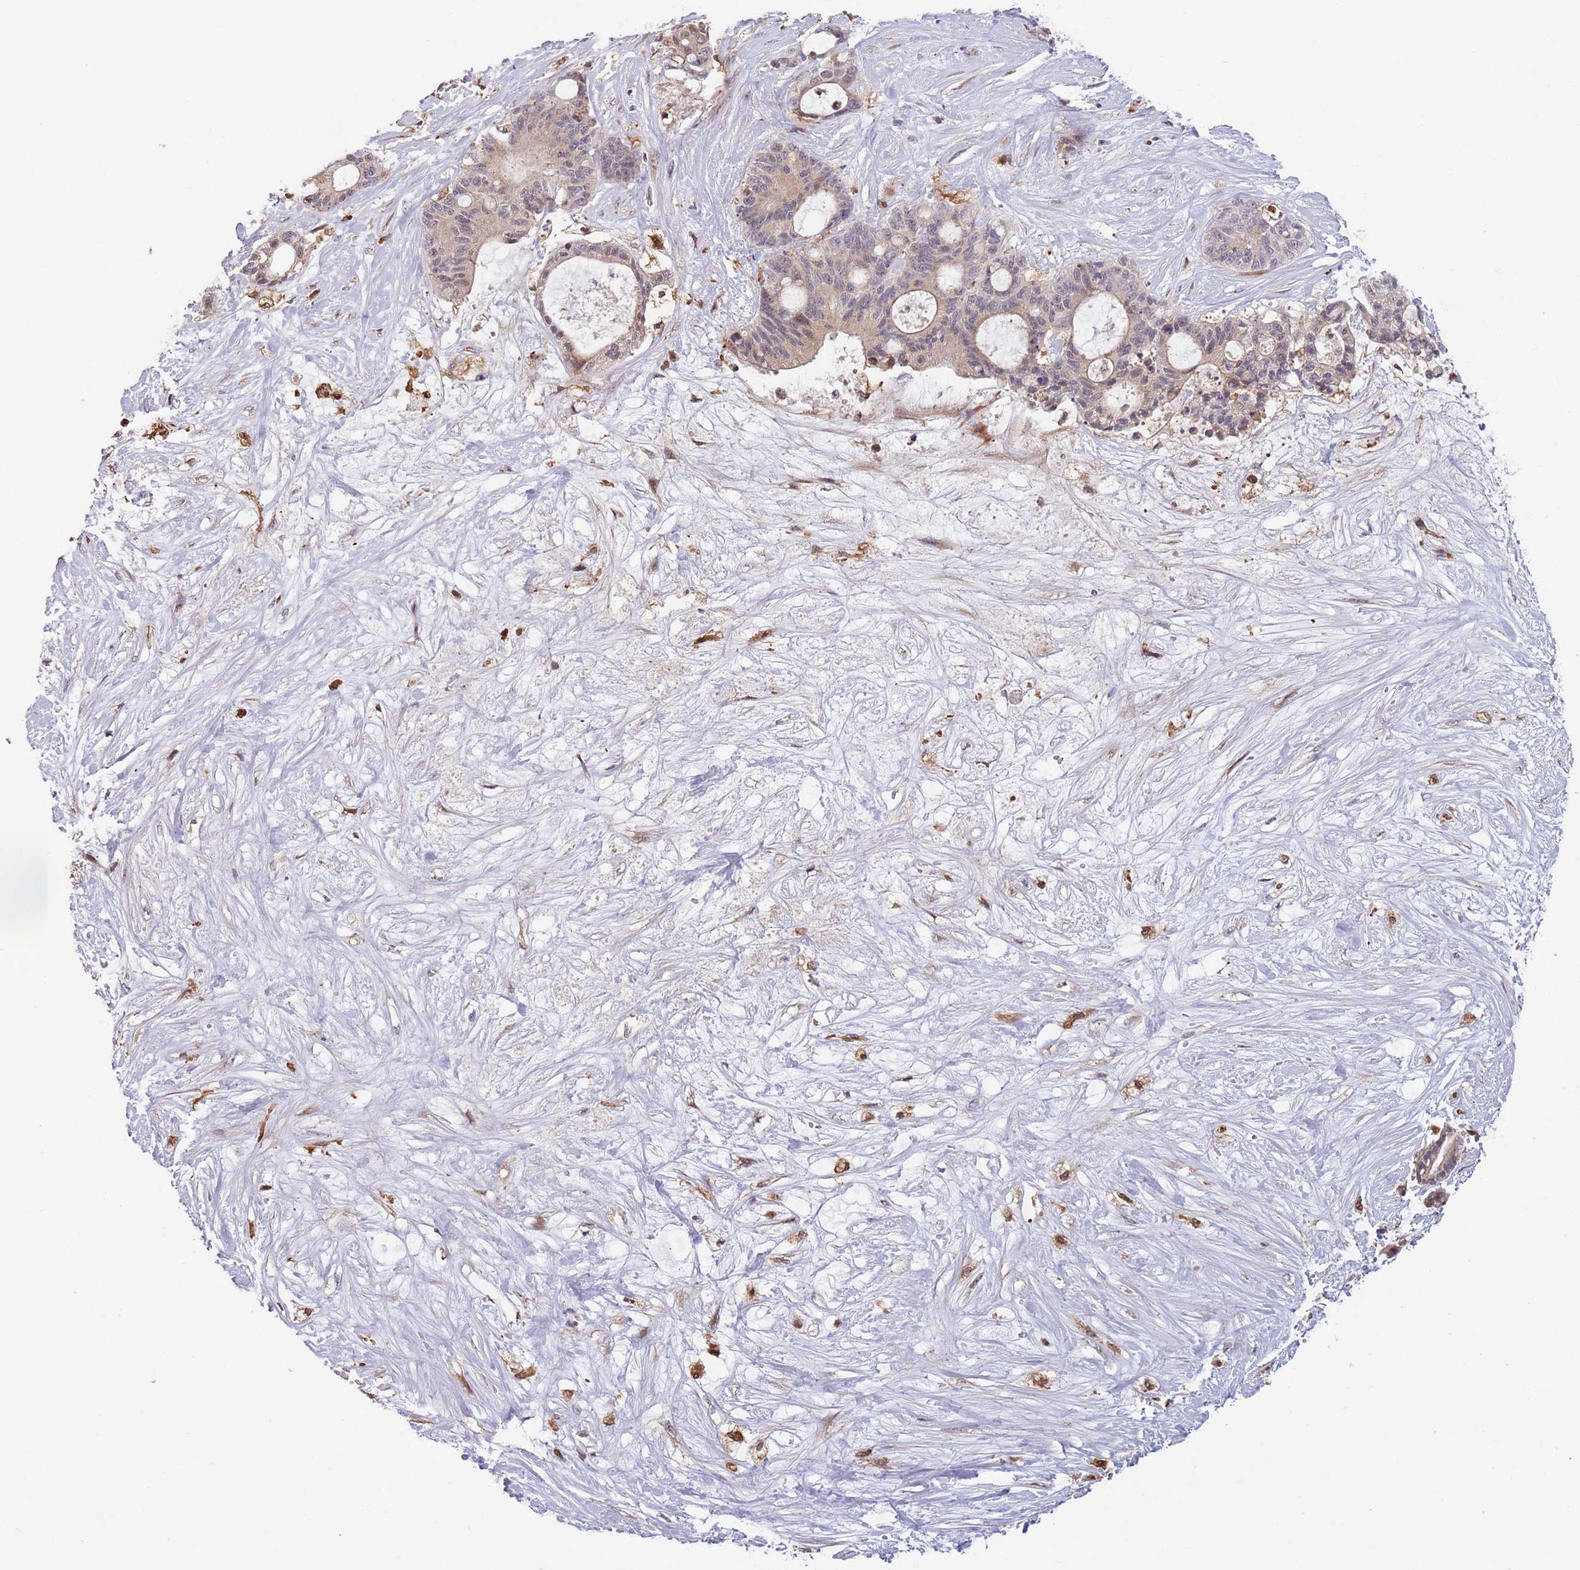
{"staining": {"intensity": "weak", "quantity": "<25%", "location": "cytoplasmic/membranous,nuclear"}, "tissue": "liver cancer", "cell_type": "Tumor cells", "image_type": "cancer", "snomed": [{"axis": "morphology", "description": "Normal tissue, NOS"}, {"axis": "morphology", "description": "Cholangiocarcinoma"}, {"axis": "topography", "description": "Liver"}, {"axis": "topography", "description": "Peripheral nerve tissue"}], "caption": "There is no significant staining in tumor cells of cholangiocarcinoma (liver).", "gene": "CCNJL", "patient": {"sex": "female", "age": 73}}